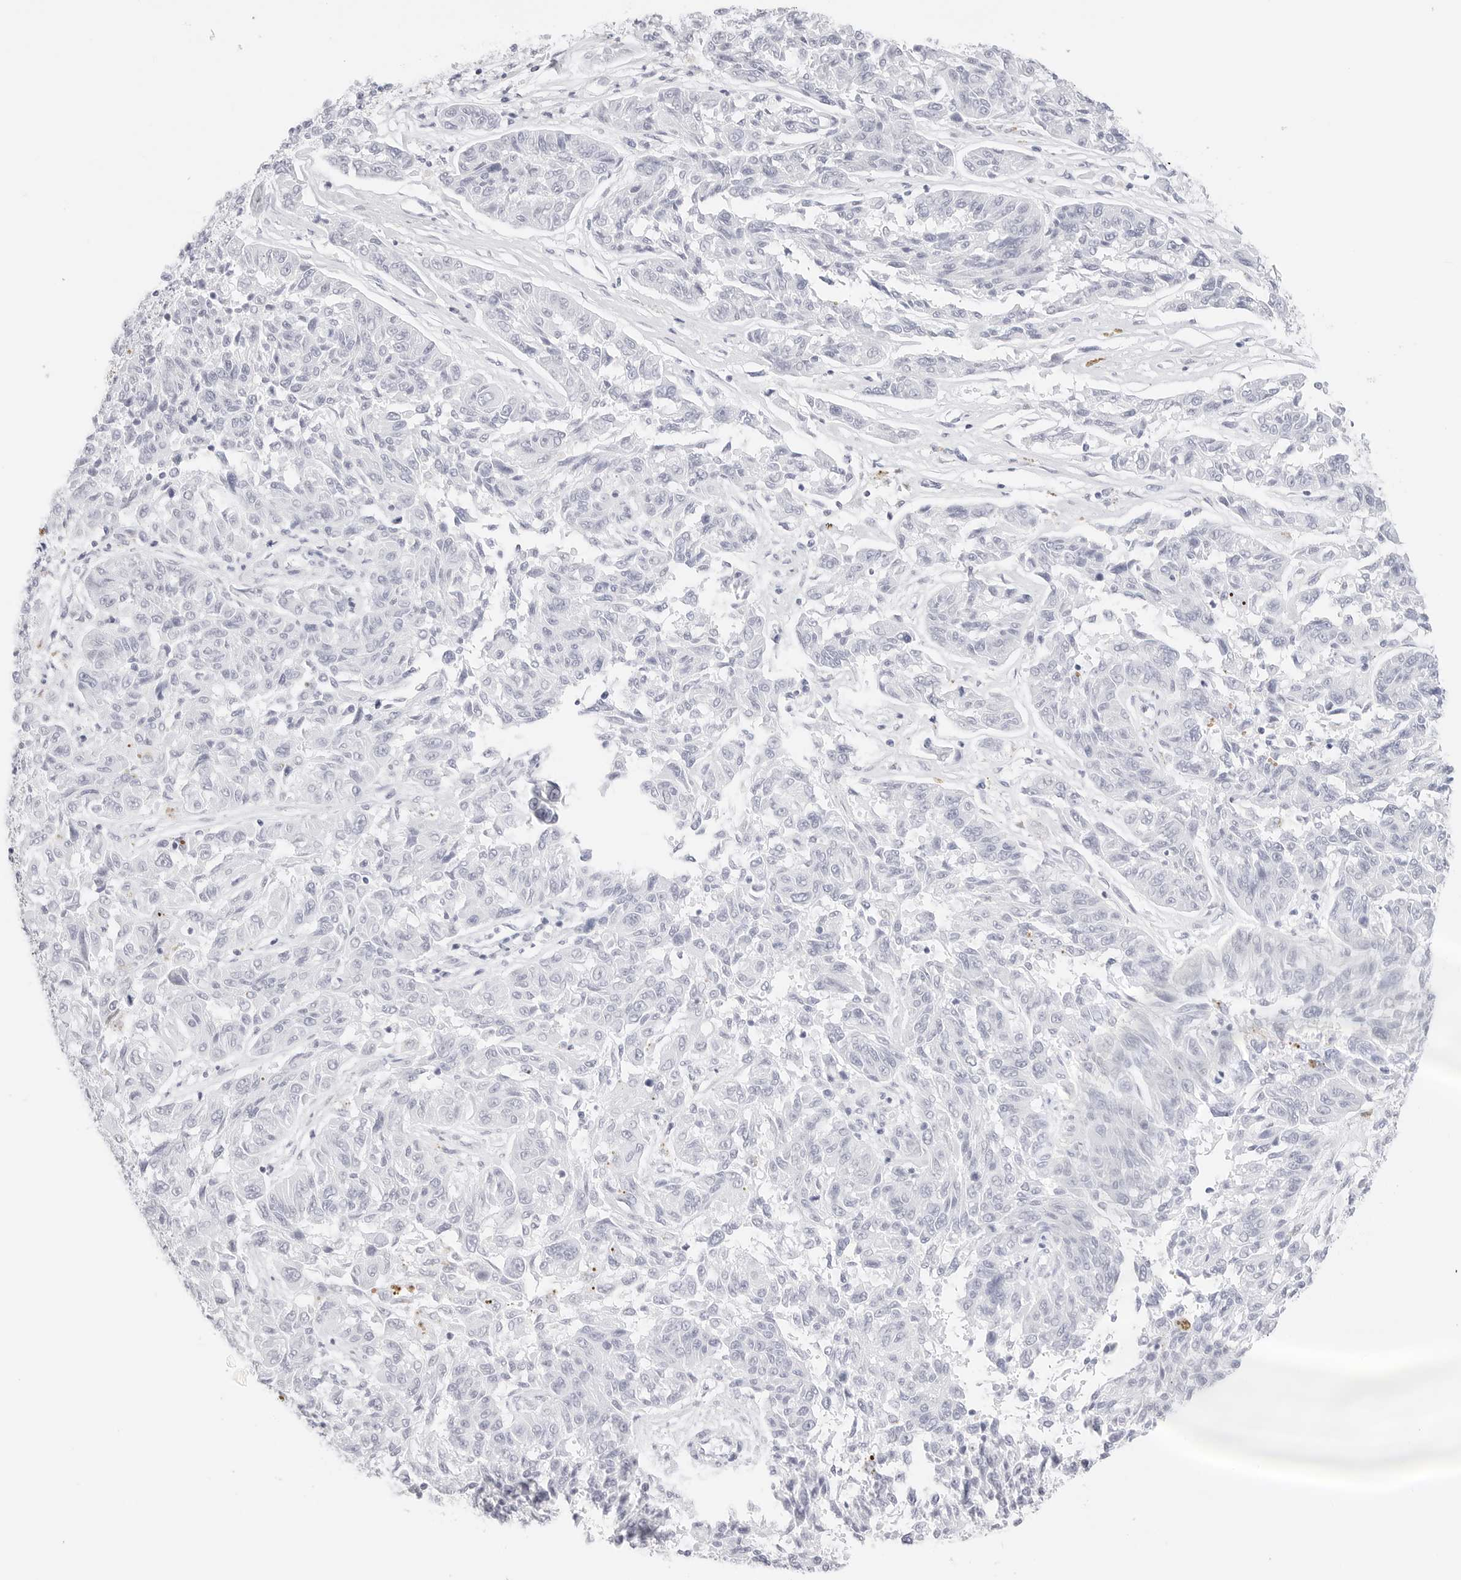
{"staining": {"intensity": "negative", "quantity": "none", "location": "none"}, "tissue": "melanoma", "cell_type": "Tumor cells", "image_type": "cancer", "snomed": [{"axis": "morphology", "description": "Malignant melanoma, NOS"}, {"axis": "topography", "description": "Skin"}], "caption": "High power microscopy histopathology image of an immunohistochemistry (IHC) photomicrograph of melanoma, revealing no significant positivity in tumor cells.", "gene": "TFF2", "patient": {"sex": "male", "age": 53}}